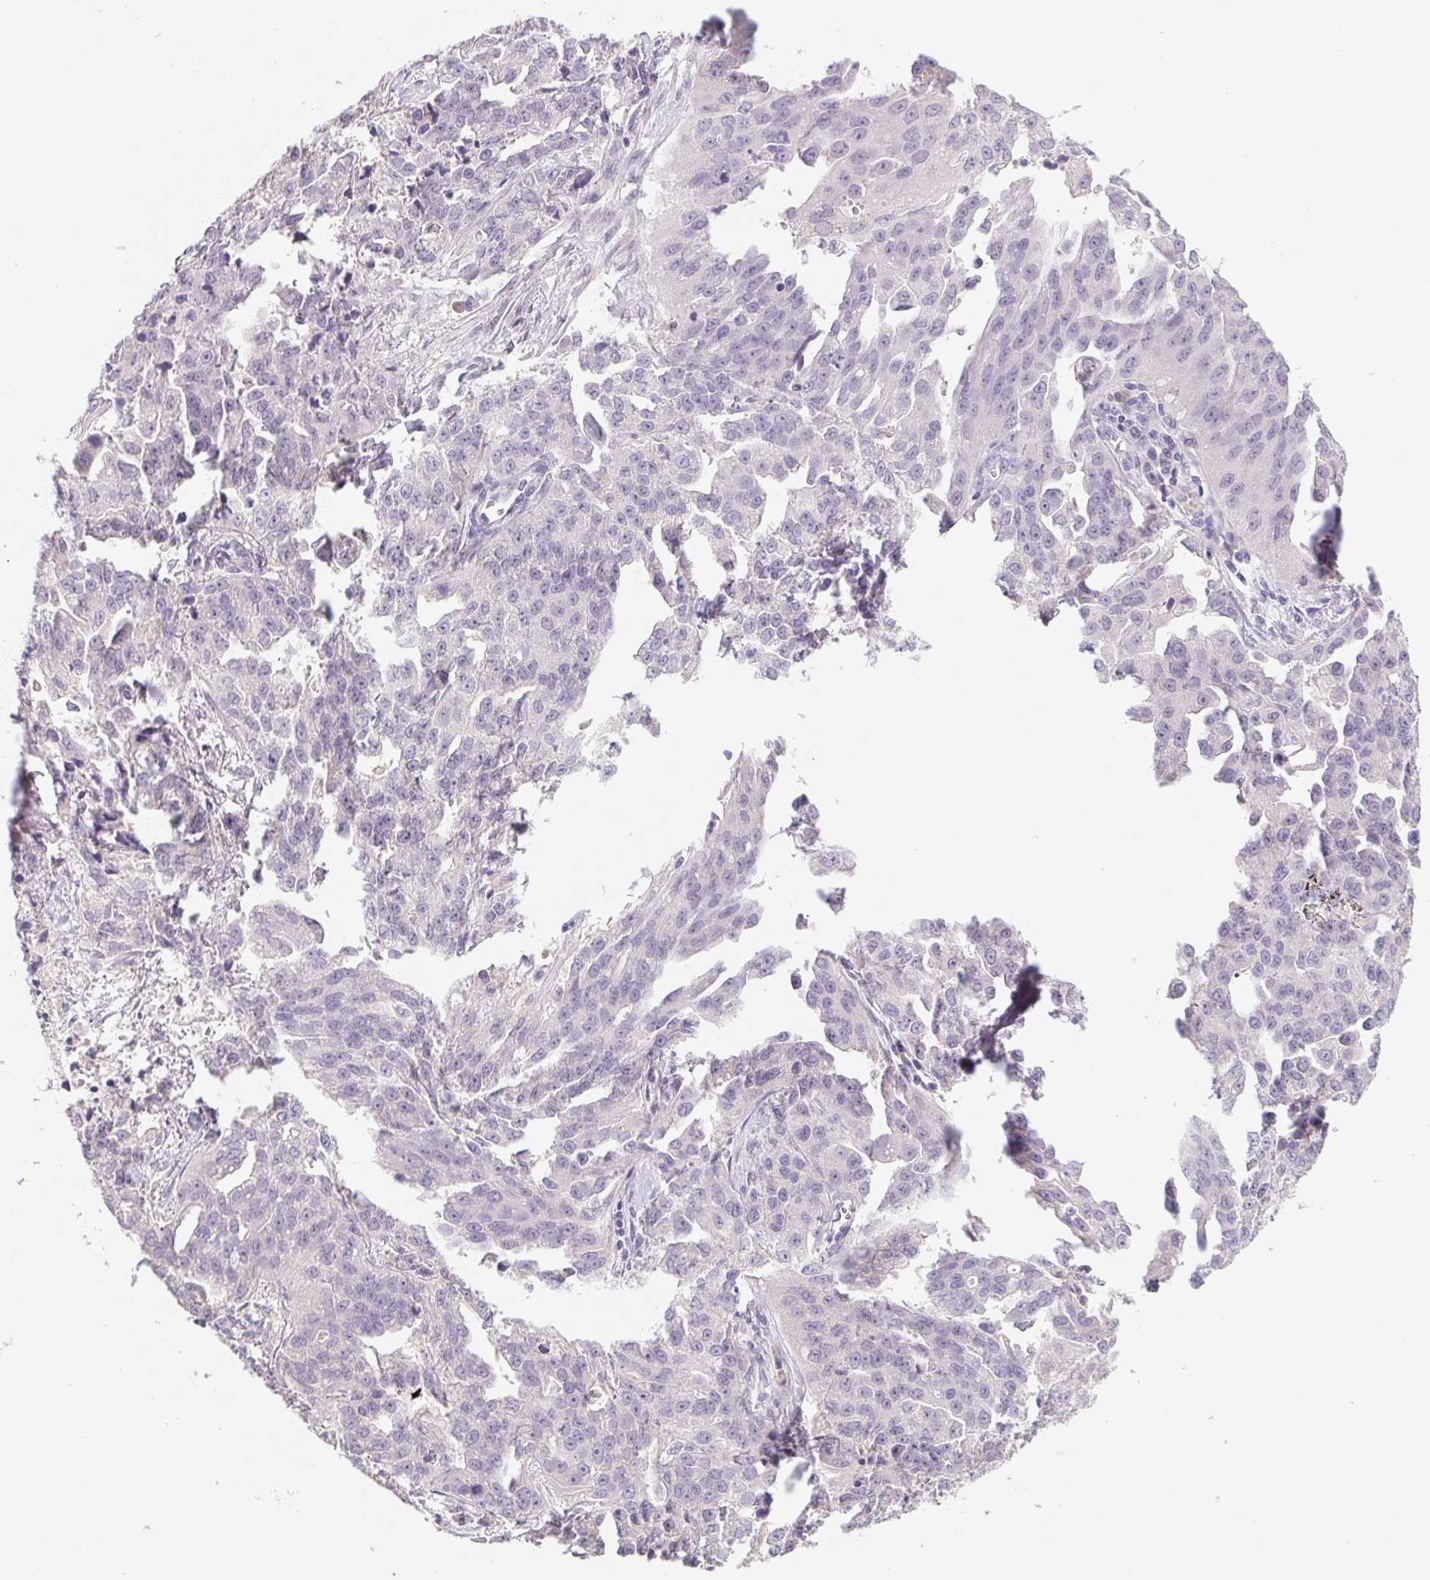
{"staining": {"intensity": "negative", "quantity": "none", "location": "none"}, "tissue": "ovarian cancer", "cell_type": "Tumor cells", "image_type": "cancer", "snomed": [{"axis": "morphology", "description": "Cystadenocarcinoma, serous, NOS"}, {"axis": "topography", "description": "Ovary"}], "caption": "Ovarian cancer (serous cystadenocarcinoma) was stained to show a protein in brown. There is no significant positivity in tumor cells.", "gene": "PNMA8B", "patient": {"sex": "female", "age": 75}}